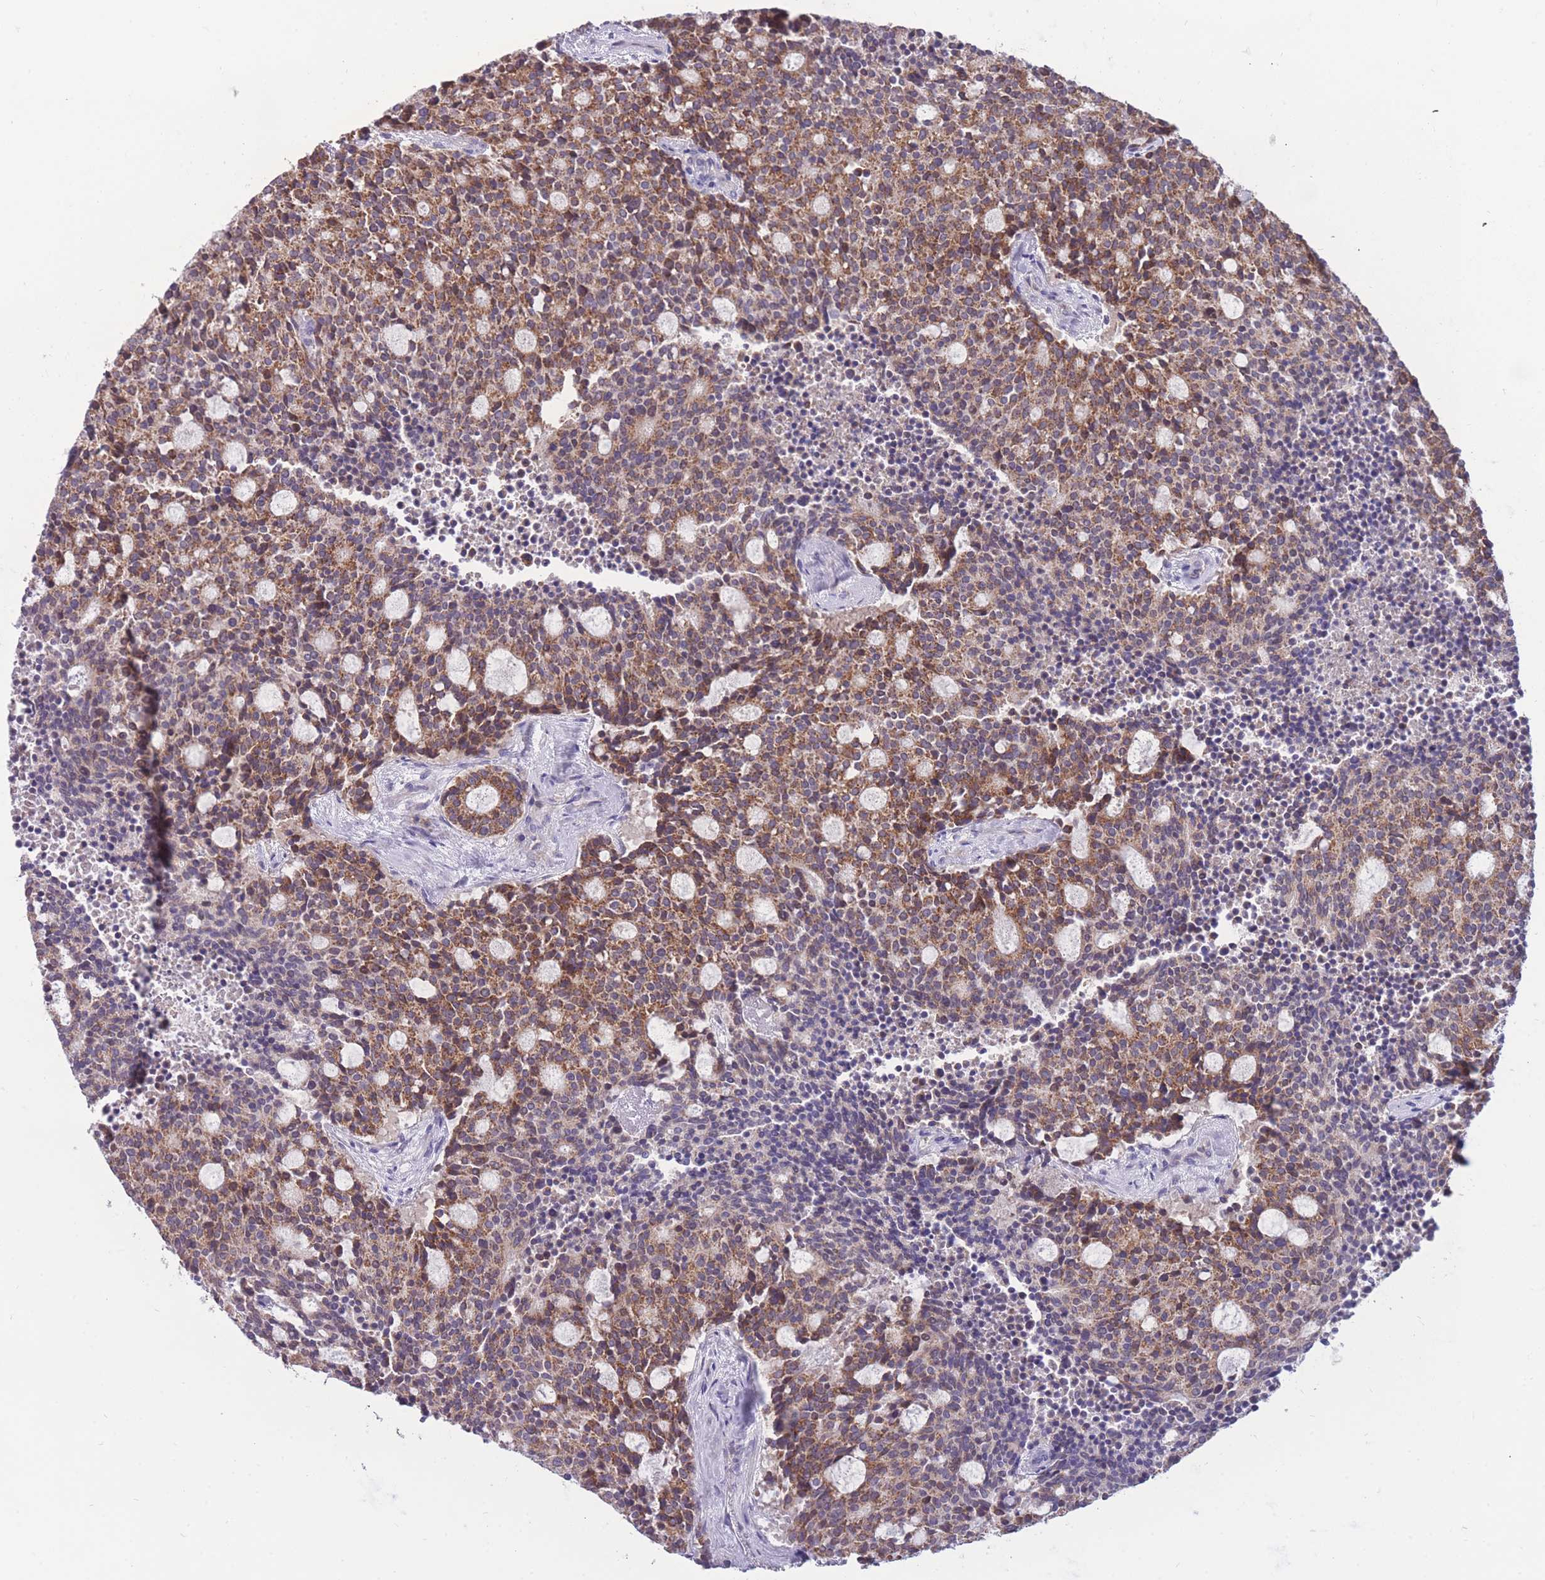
{"staining": {"intensity": "moderate", "quantity": ">75%", "location": "cytoplasmic/membranous"}, "tissue": "carcinoid", "cell_type": "Tumor cells", "image_type": "cancer", "snomed": [{"axis": "morphology", "description": "Carcinoid, malignant, NOS"}, {"axis": "topography", "description": "Pancreas"}], "caption": "Moderate cytoplasmic/membranous protein positivity is seen in approximately >75% of tumor cells in carcinoid (malignant).", "gene": "MCIDAS", "patient": {"sex": "female", "age": 54}}